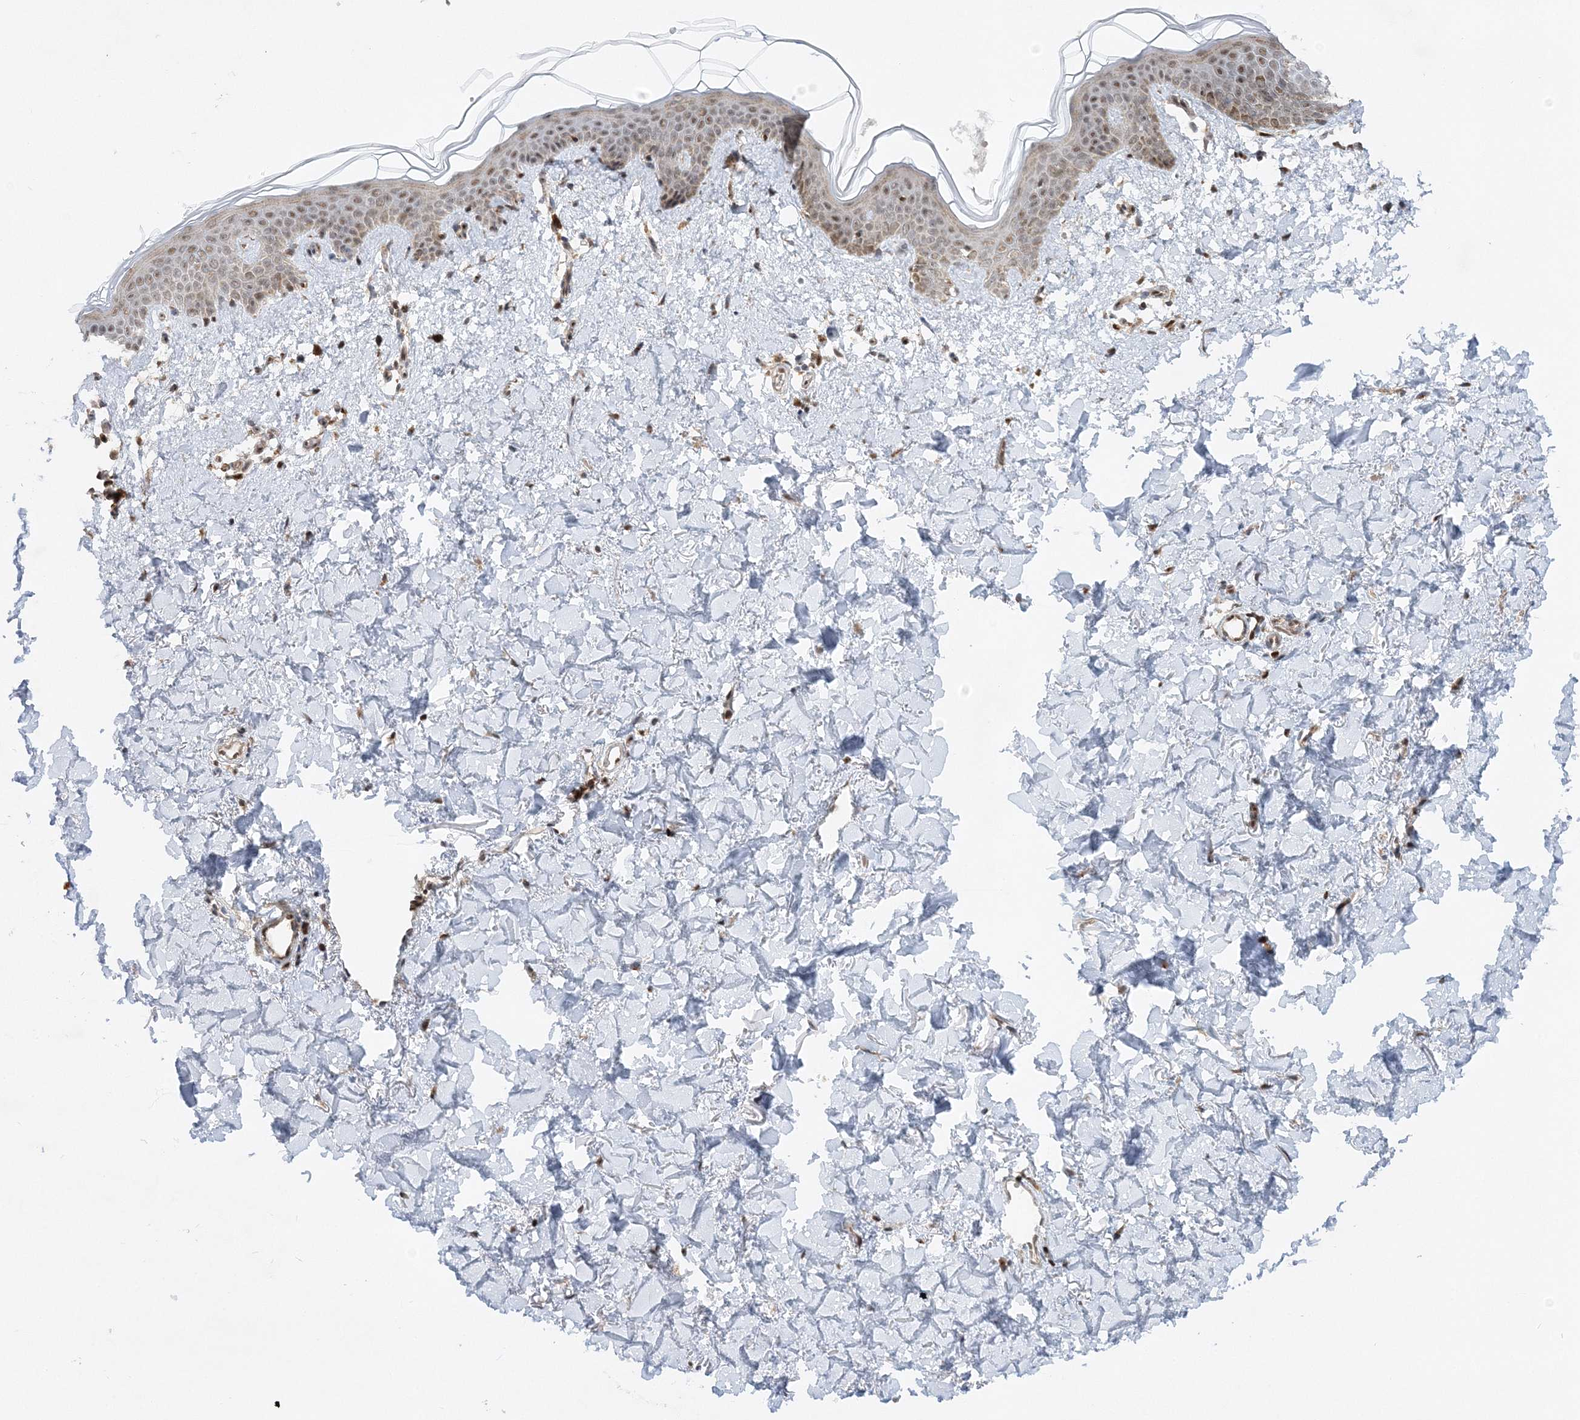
{"staining": {"intensity": "moderate", "quantity": ">75%", "location": "cytoplasmic/membranous,nuclear"}, "tissue": "skin", "cell_type": "Fibroblasts", "image_type": "normal", "snomed": [{"axis": "morphology", "description": "Normal tissue, NOS"}, {"axis": "topography", "description": "Skin"}], "caption": "DAB (3,3'-diaminobenzidine) immunohistochemical staining of unremarkable human skin reveals moderate cytoplasmic/membranous,nuclear protein positivity in approximately >75% of fibroblasts.", "gene": "RAB11FIP2", "patient": {"sex": "female", "age": 46}}